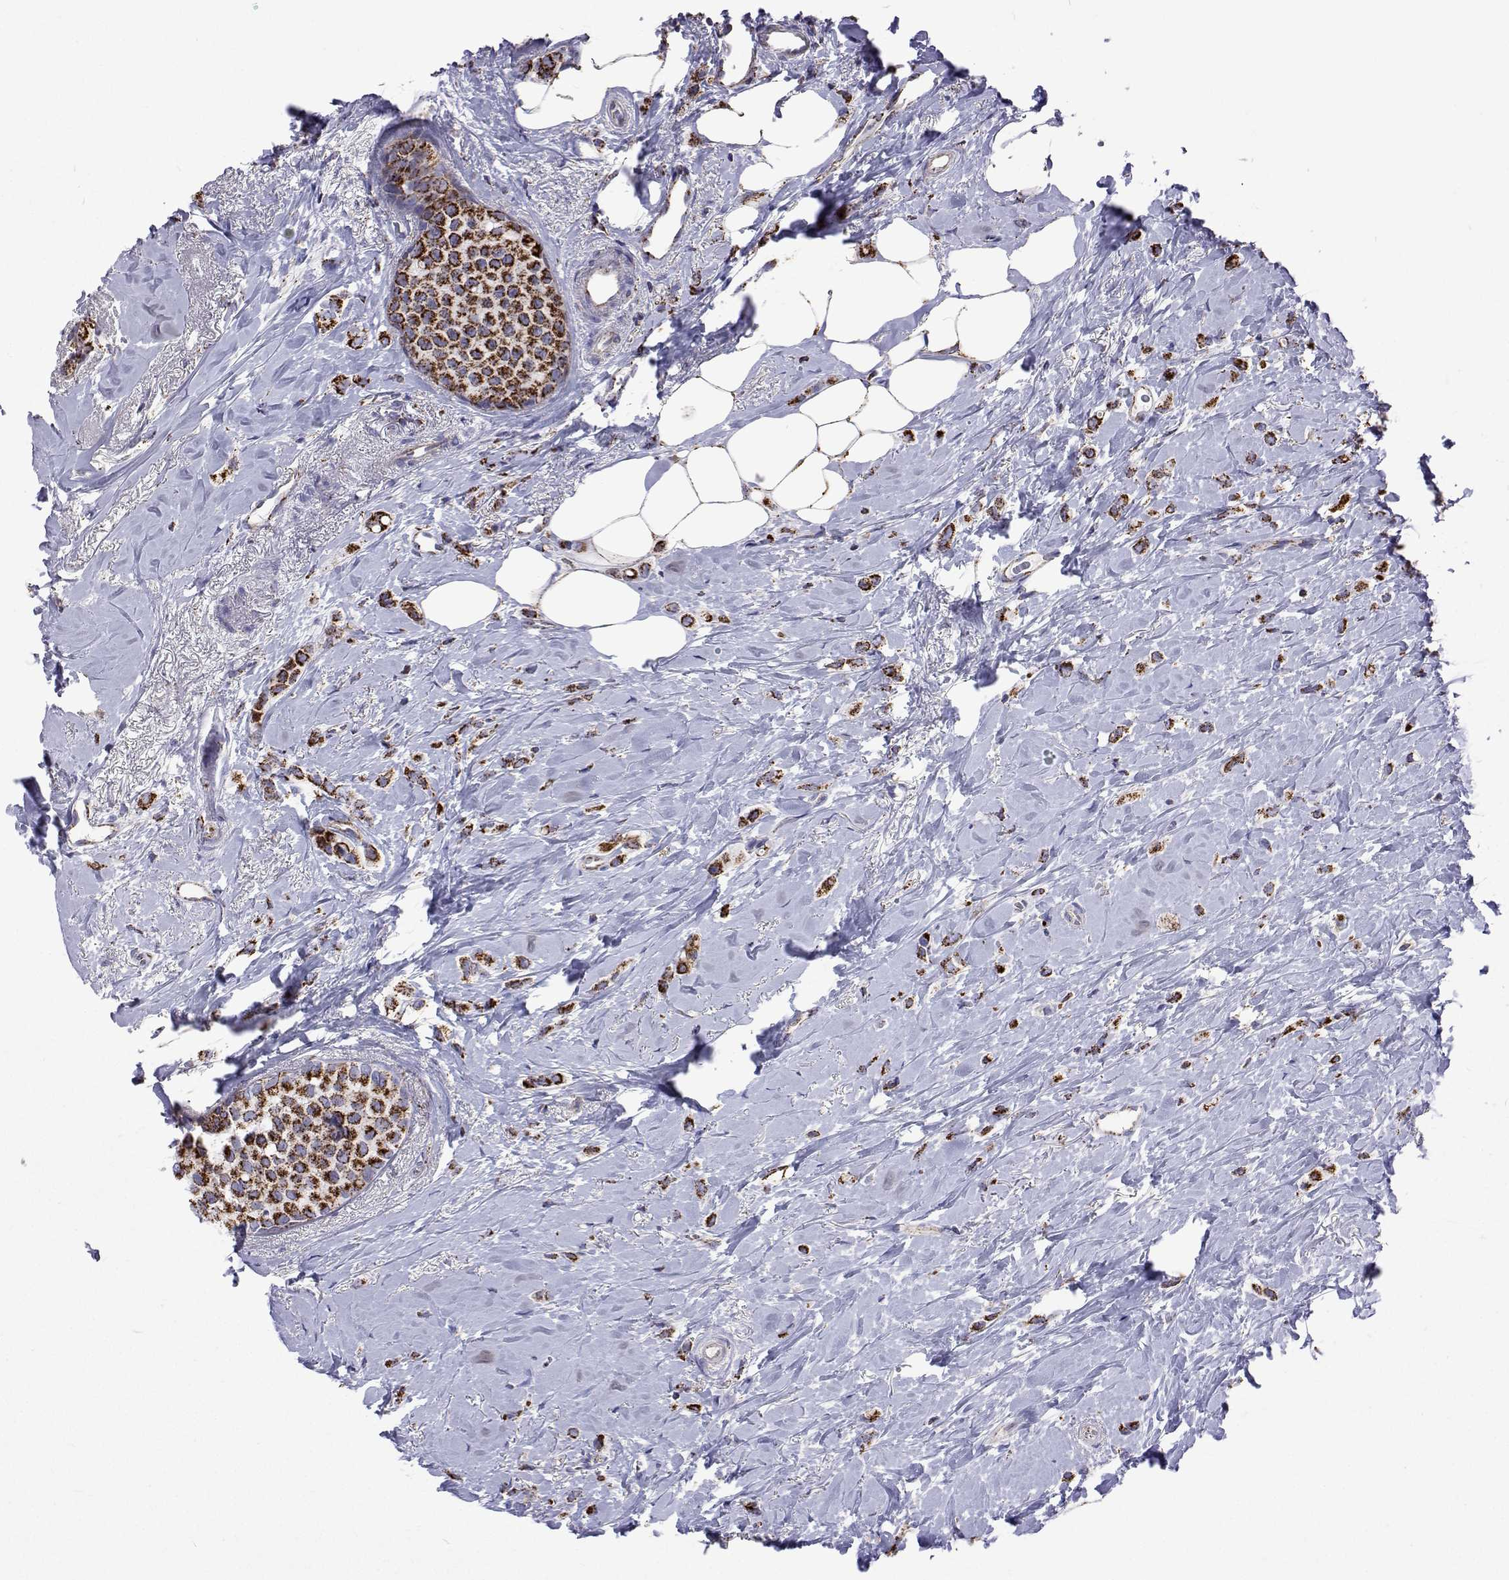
{"staining": {"intensity": "strong", "quantity": ">75%", "location": "cytoplasmic/membranous"}, "tissue": "breast cancer", "cell_type": "Tumor cells", "image_type": "cancer", "snomed": [{"axis": "morphology", "description": "Lobular carcinoma"}, {"axis": "topography", "description": "Breast"}], "caption": "This is a photomicrograph of immunohistochemistry staining of breast lobular carcinoma, which shows strong expression in the cytoplasmic/membranous of tumor cells.", "gene": "MCCC2", "patient": {"sex": "female", "age": 66}}